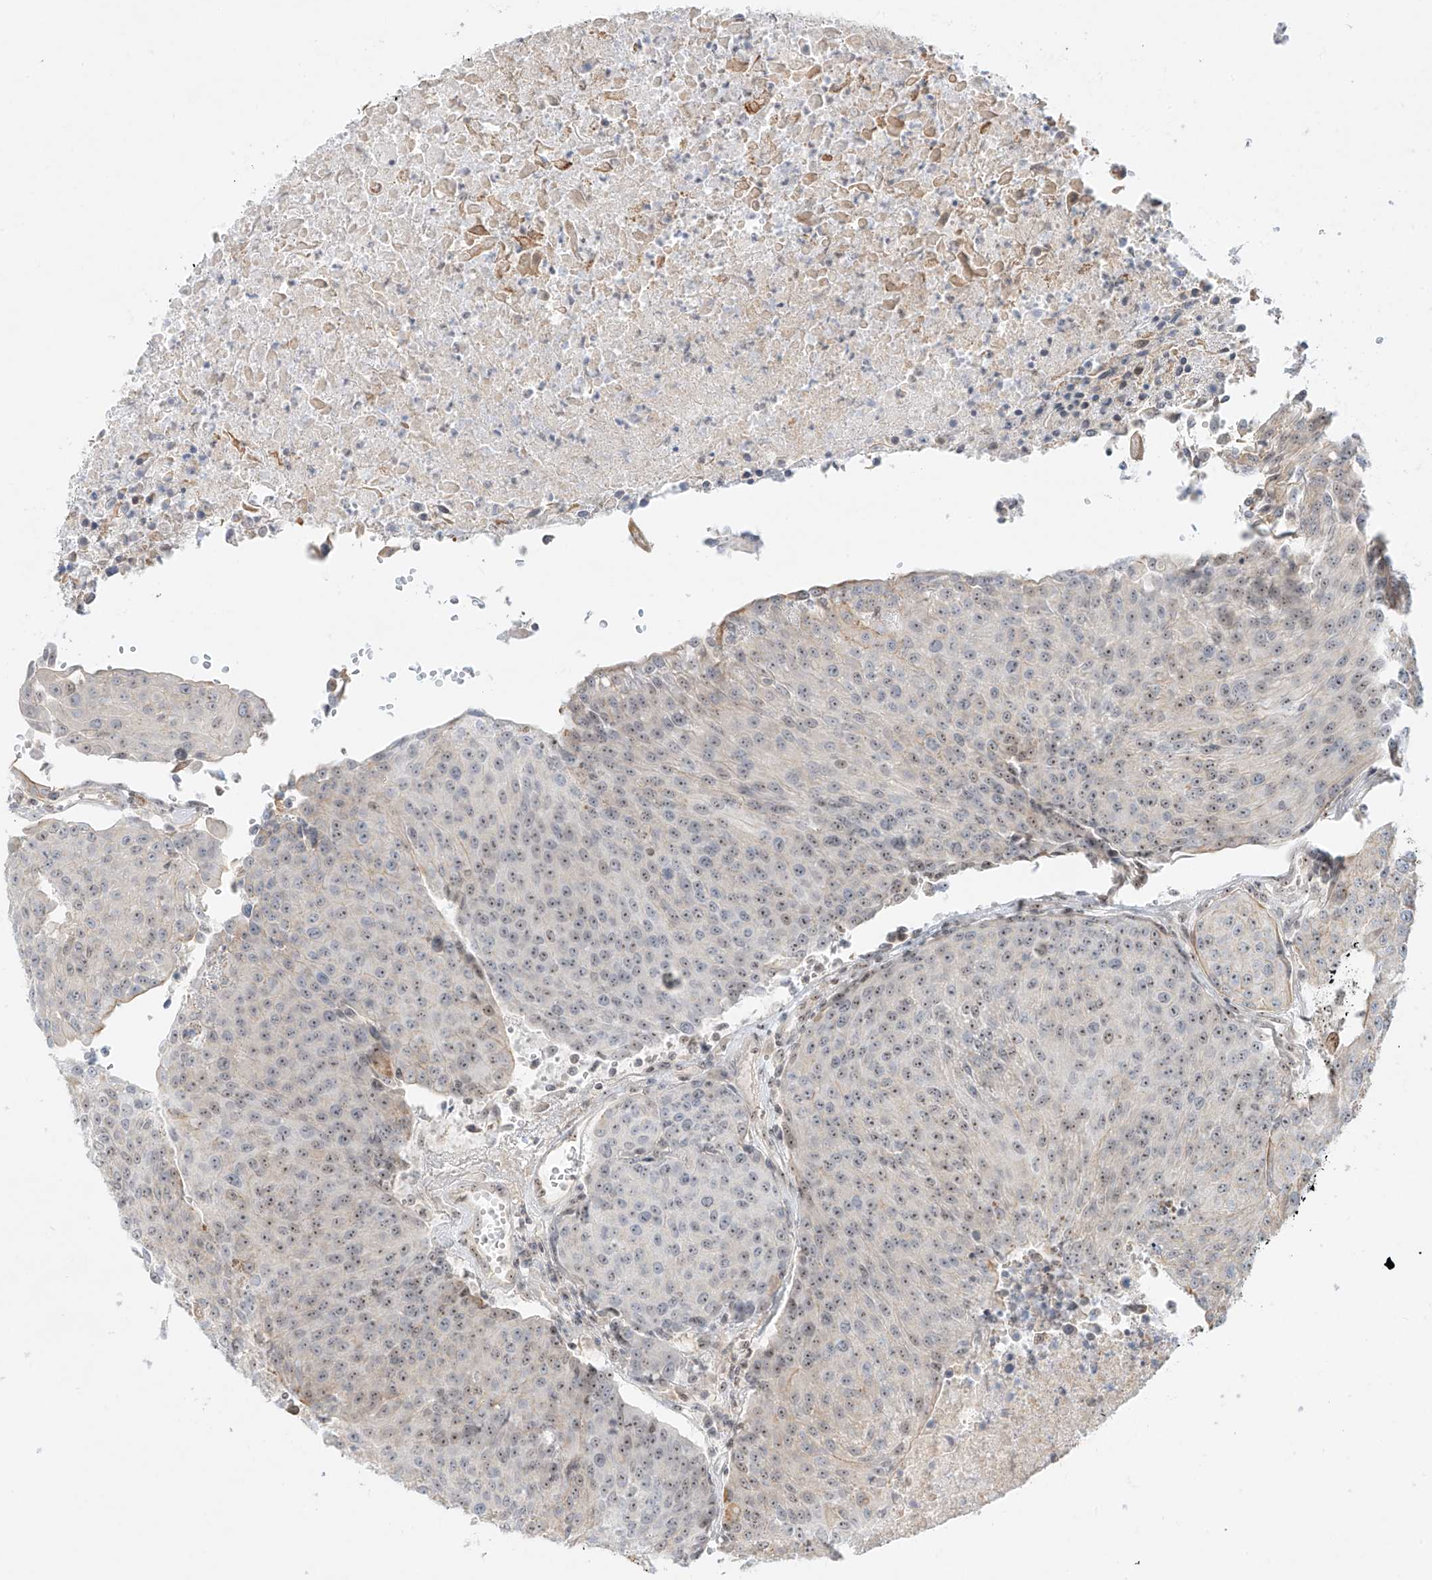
{"staining": {"intensity": "weak", "quantity": "25%-75%", "location": "nuclear"}, "tissue": "urothelial cancer", "cell_type": "Tumor cells", "image_type": "cancer", "snomed": [{"axis": "morphology", "description": "Urothelial carcinoma, High grade"}, {"axis": "topography", "description": "Urinary bladder"}], "caption": "IHC micrograph of human high-grade urothelial carcinoma stained for a protein (brown), which displays low levels of weak nuclear positivity in about 25%-75% of tumor cells.", "gene": "ZNF512", "patient": {"sex": "female", "age": 85}}